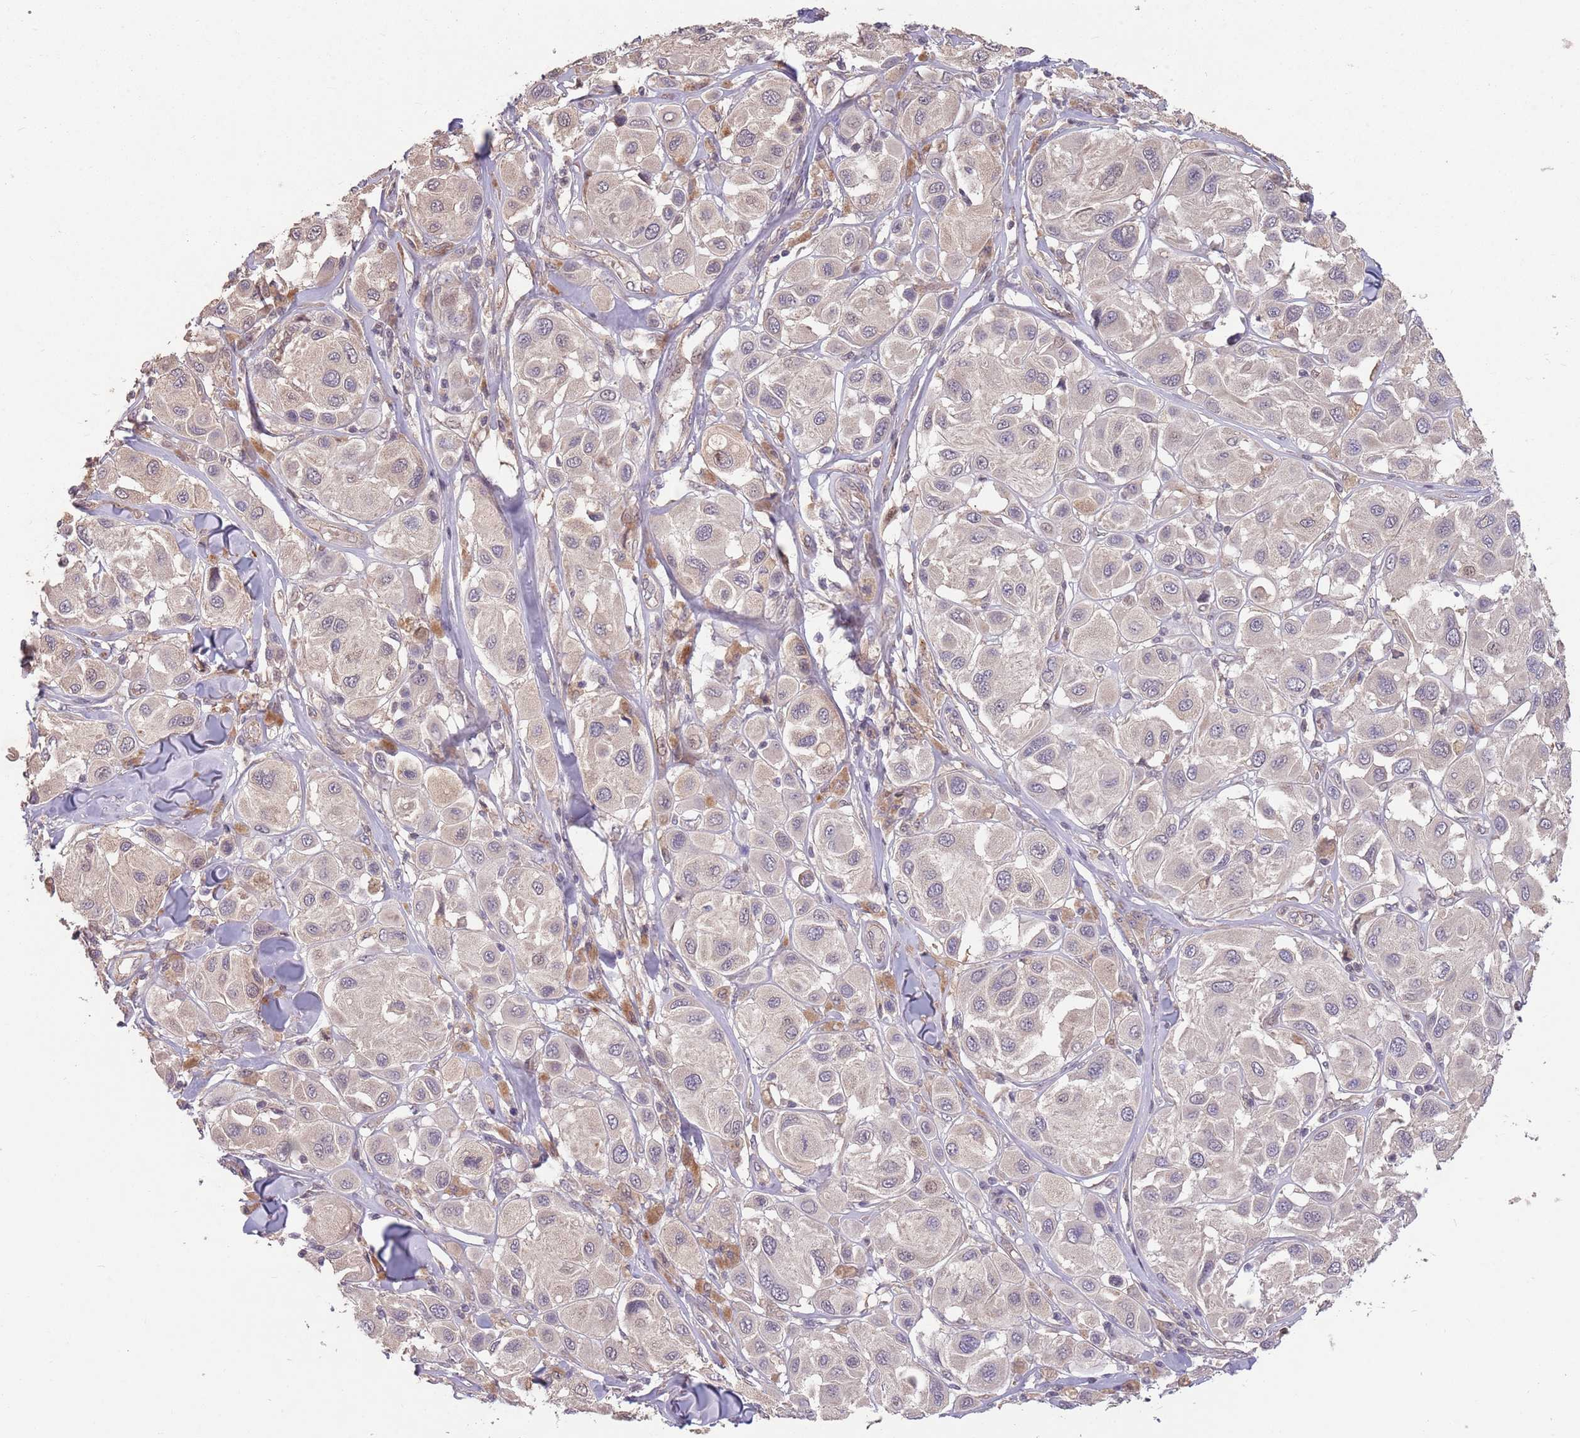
{"staining": {"intensity": "weak", "quantity": "<25%", "location": "cytoplasmic/membranous"}, "tissue": "melanoma", "cell_type": "Tumor cells", "image_type": "cancer", "snomed": [{"axis": "morphology", "description": "Malignant melanoma, Metastatic site"}, {"axis": "topography", "description": "Skin"}], "caption": "Protein analysis of malignant melanoma (metastatic site) shows no significant positivity in tumor cells.", "gene": "MEI1", "patient": {"sex": "male", "age": 41}}